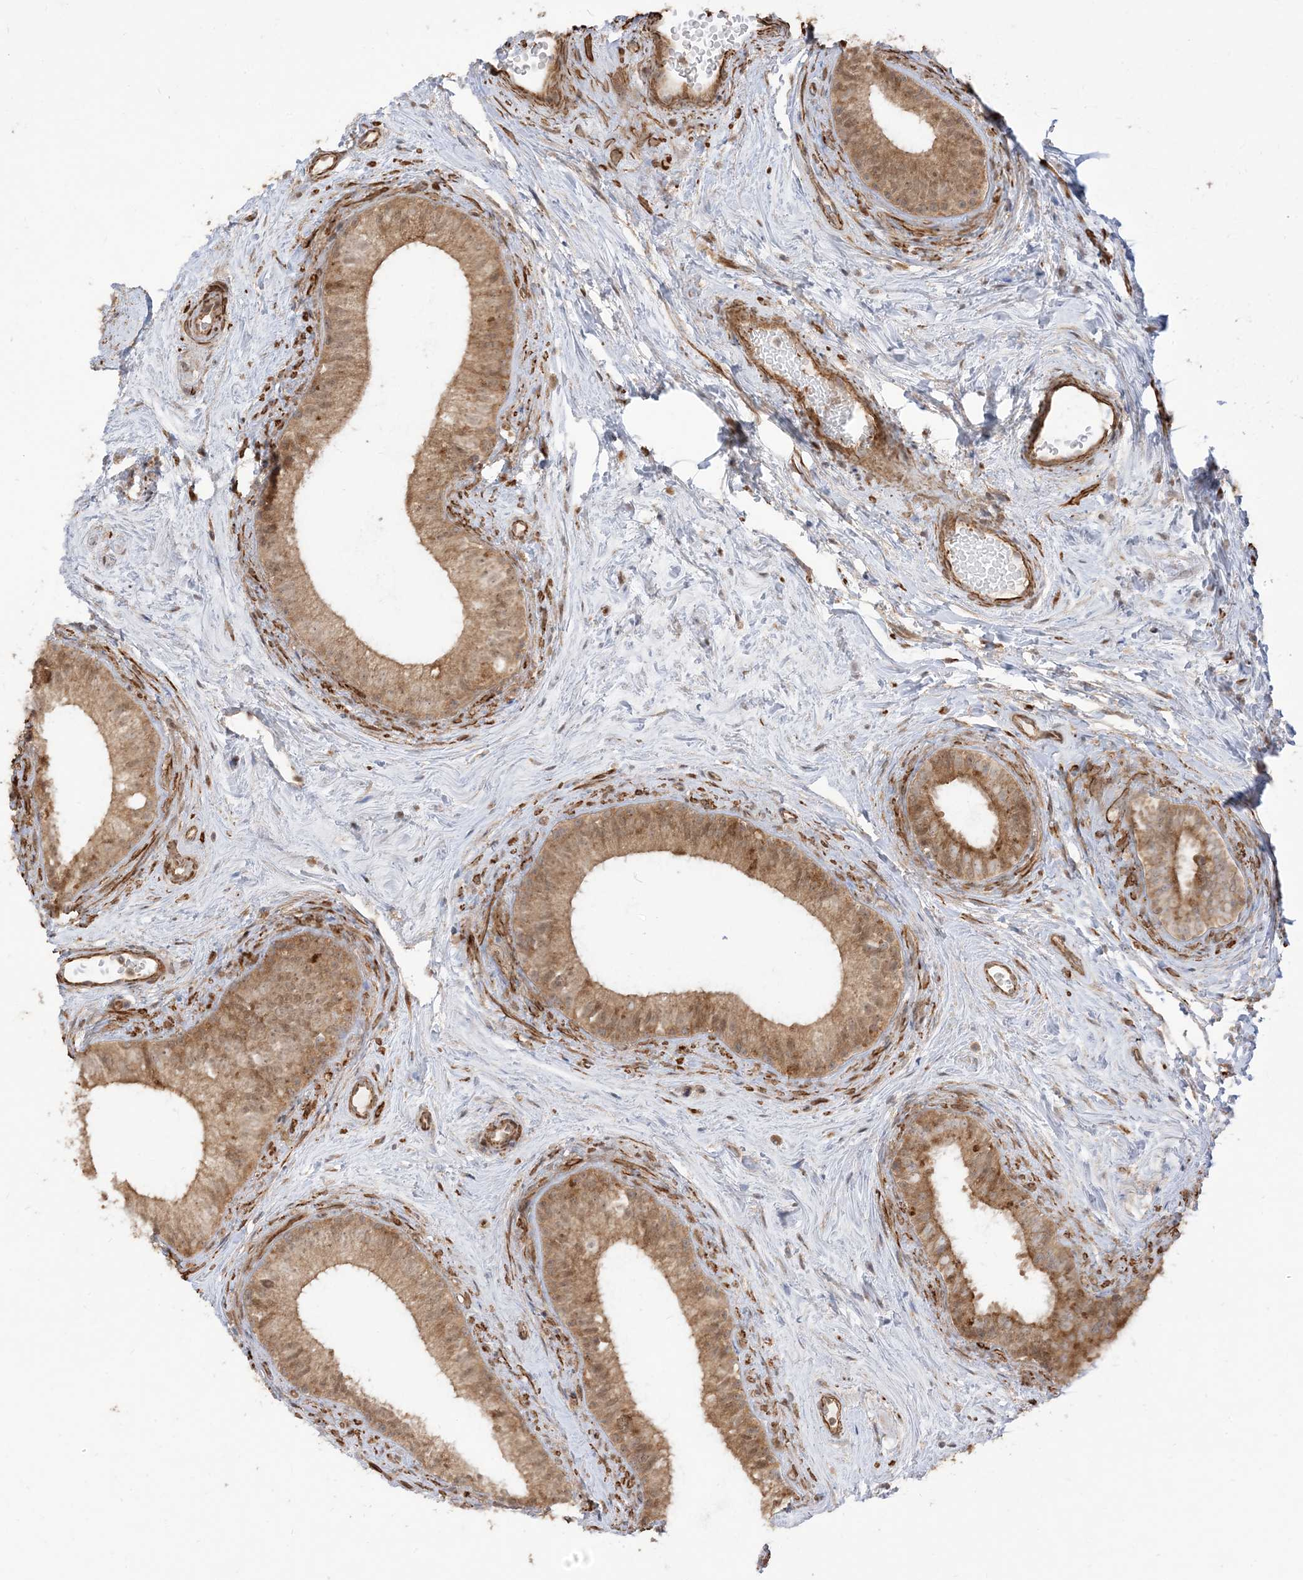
{"staining": {"intensity": "moderate", "quantity": ">75%", "location": "cytoplasmic/membranous"}, "tissue": "epididymis", "cell_type": "Glandular cells", "image_type": "normal", "snomed": [{"axis": "morphology", "description": "Normal tissue, NOS"}, {"axis": "topography", "description": "Epididymis"}], "caption": "High-power microscopy captured an immunohistochemistry (IHC) micrograph of unremarkable epididymis, revealing moderate cytoplasmic/membranous expression in approximately >75% of glandular cells. The staining was performed using DAB to visualize the protein expression in brown, while the nuclei were stained in blue with hematoxylin (Magnification: 20x).", "gene": "TBCC", "patient": {"sex": "male", "age": 71}}